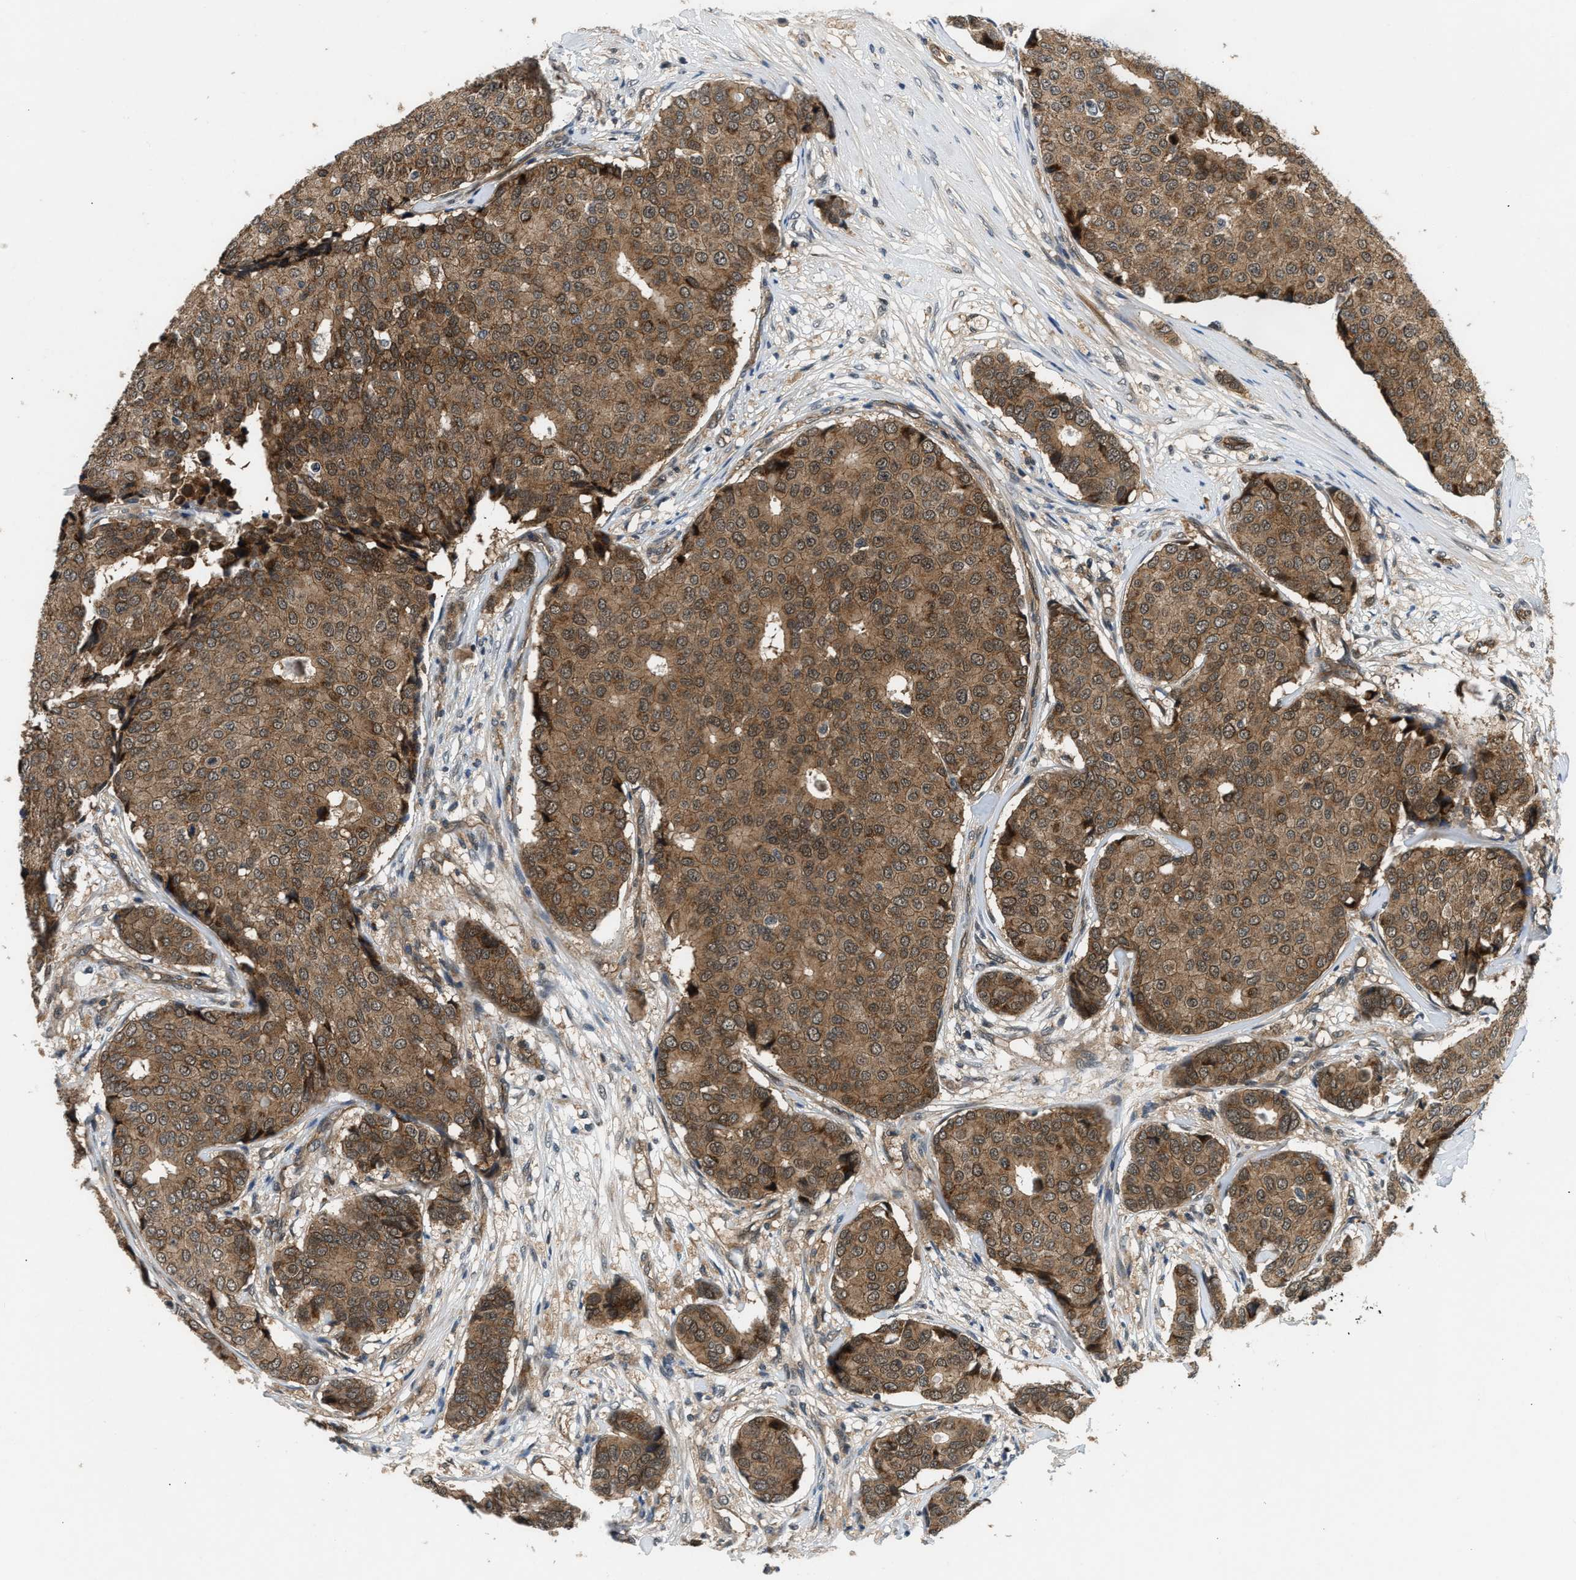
{"staining": {"intensity": "moderate", "quantity": ">75%", "location": "cytoplasmic/membranous"}, "tissue": "breast cancer", "cell_type": "Tumor cells", "image_type": "cancer", "snomed": [{"axis": "morphology", "description": "Duct carcinoma"}, {"axis": "topography", "description": "Breast"}], "caption": "Immunohistochemical staining of breast infiltrating ductal carcinoma displays medium levels of moderate cytoplasmic/membranous protein expression in approximately >75% of tumor cells.", "gene": "COPS2", "patient": {"sex": "female", "age": 75}}